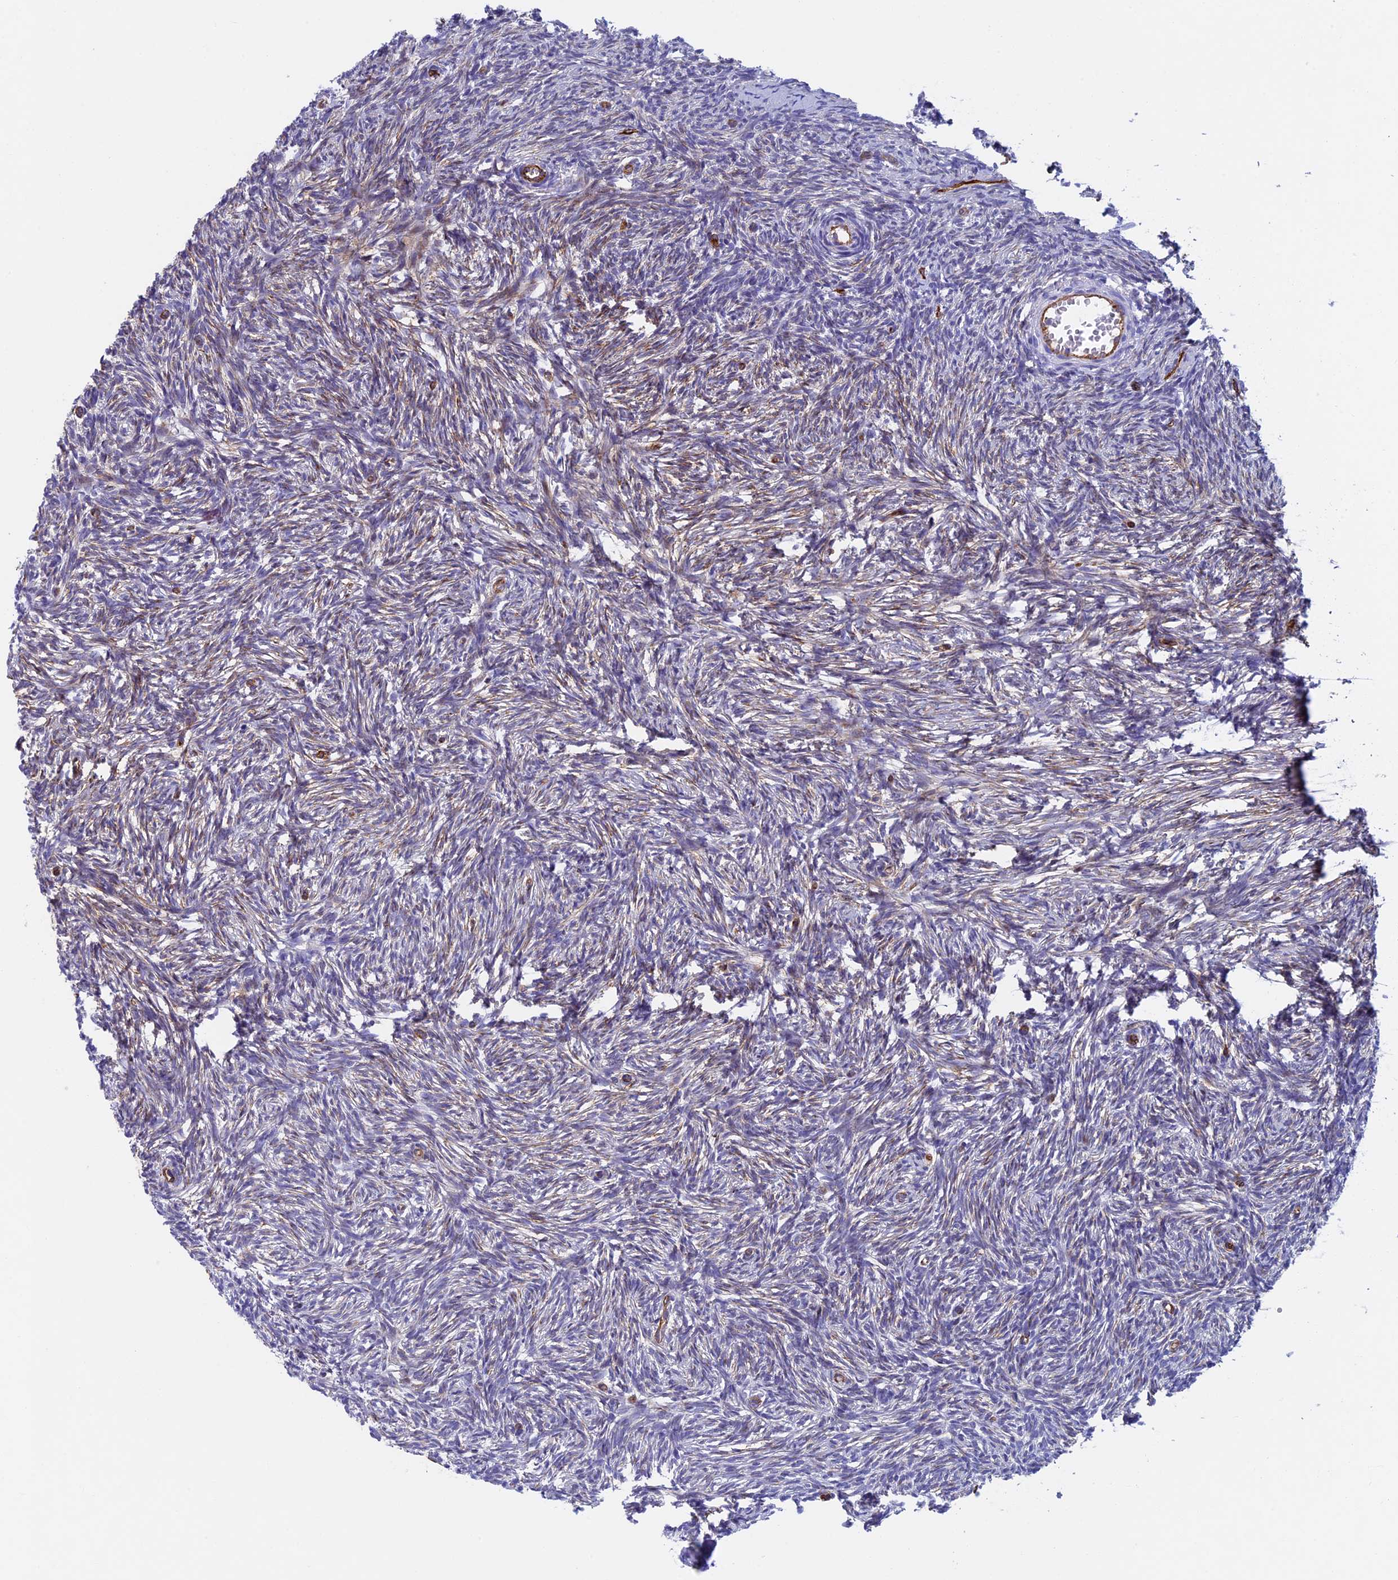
{"staining": {"intensity": "moderate", "quantity": "<25%", "location": "cytoplasmic/membranous"}, "tissue": "ovary", "cell_type": "Ovarian stroma cells", "image_type": "normal", "snomed": [{"axis": "morphology", "description": "Normal tissue, NOS"}, {"axis": "topography", "description": "Ovary"}], "caption": "Moderate cytoplasmic/membranous protein expression is present in about <25% of ovarian stroma cells in ovary.", "gene": "INSYN1", "patient": {"sex": "female", "age": 51}}